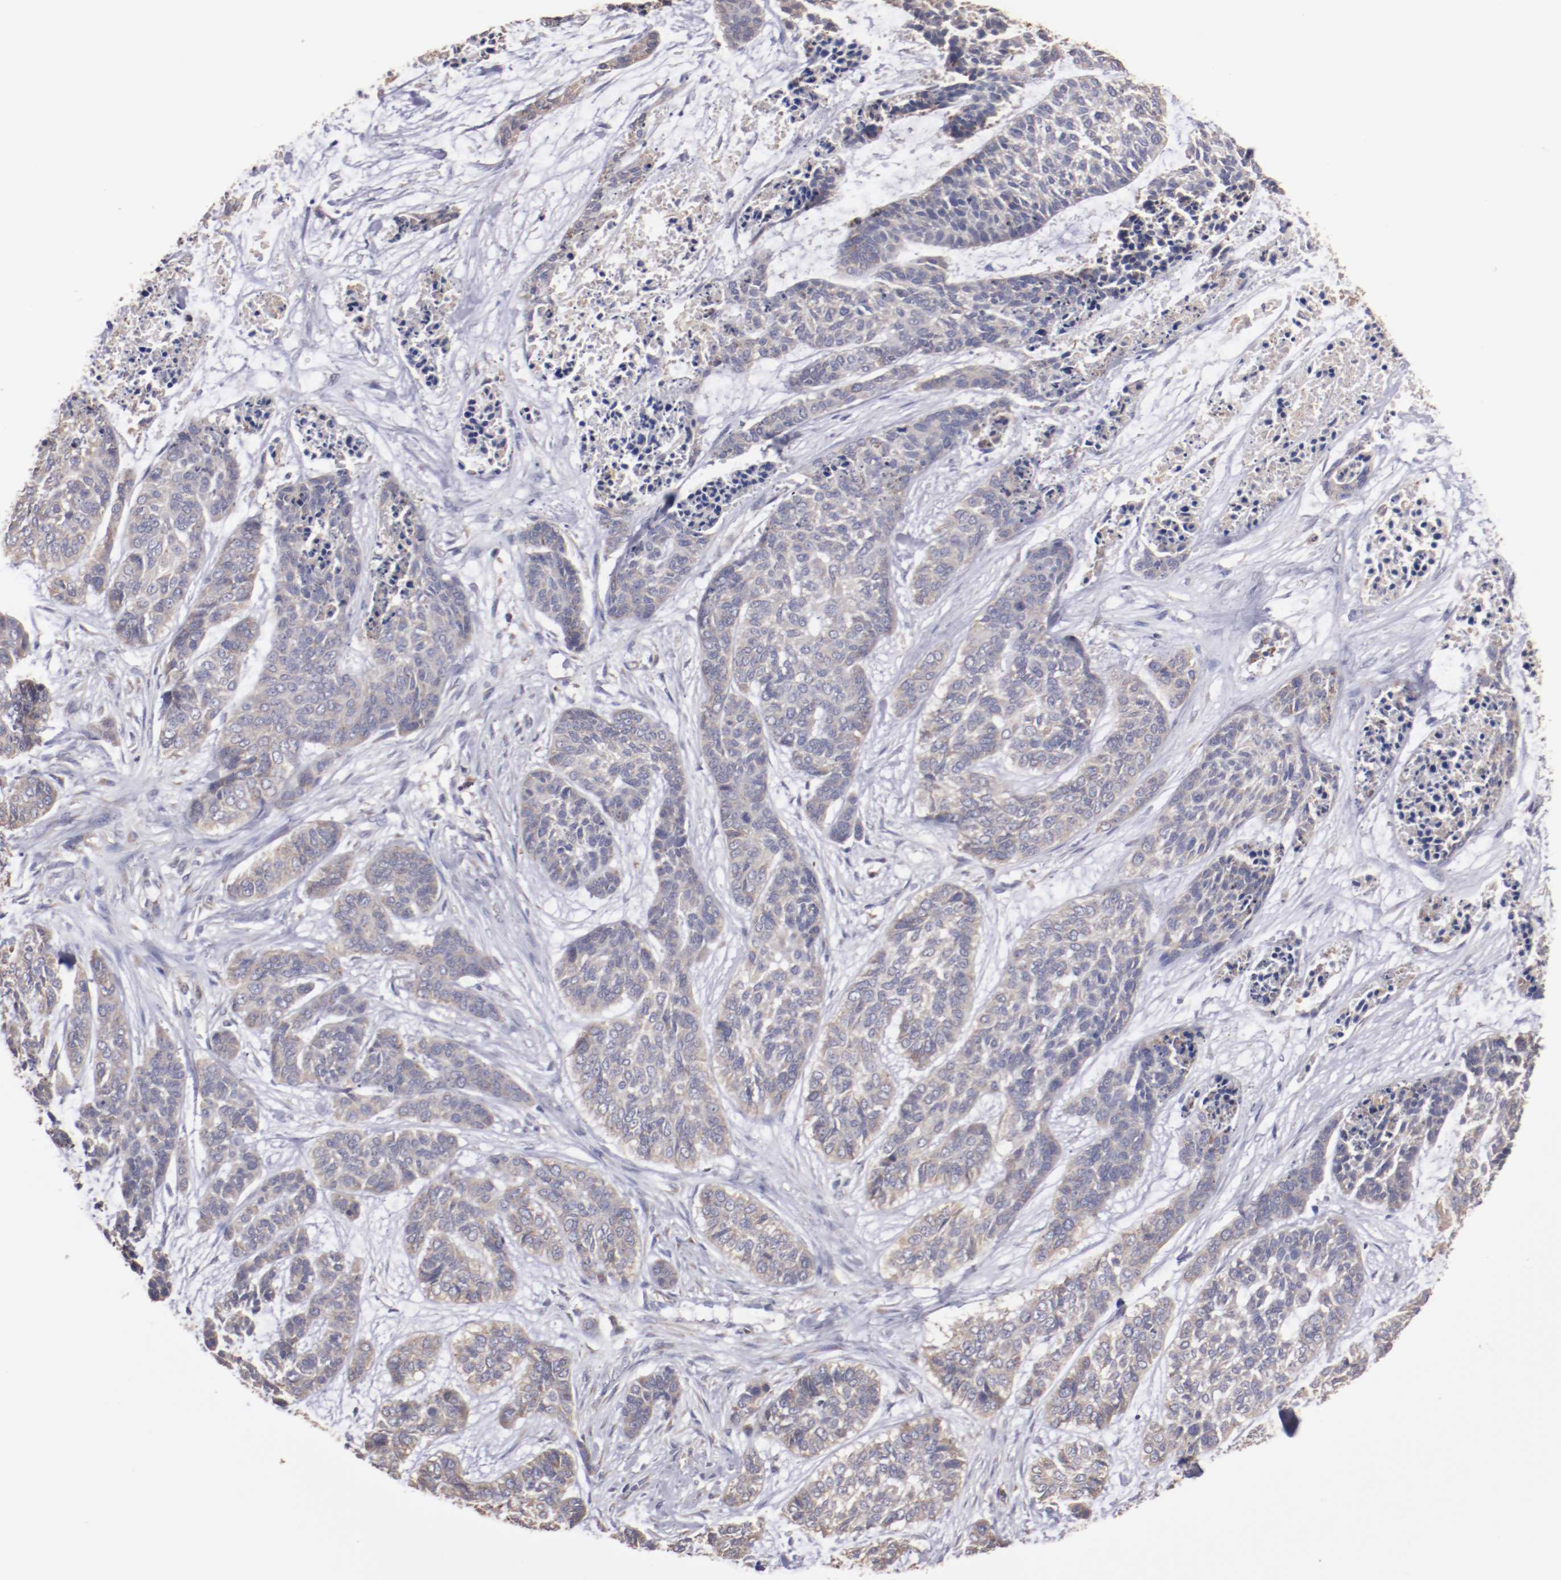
{"staining": {"intensity": "weak", "quantity": "25%-75%", "location": "cytoplasmic/membranous"}, "tissue": "skin cancer", "cell_type": "Tumor cells", "image_type": "cancer", "snomed": [{"axis": "morphology", "description": "Basal cell carcinoma"}, {"axis": "topography", "description": "Skin"}], "caption": "Skin cancer was stained to show a protein in brown. There is low levels of weak cytoplasmic/membranous staining in about 25%-75% of tumor cells.", "gene": "NFKBIE", "patient": {"sex": "female", "age": 64}}